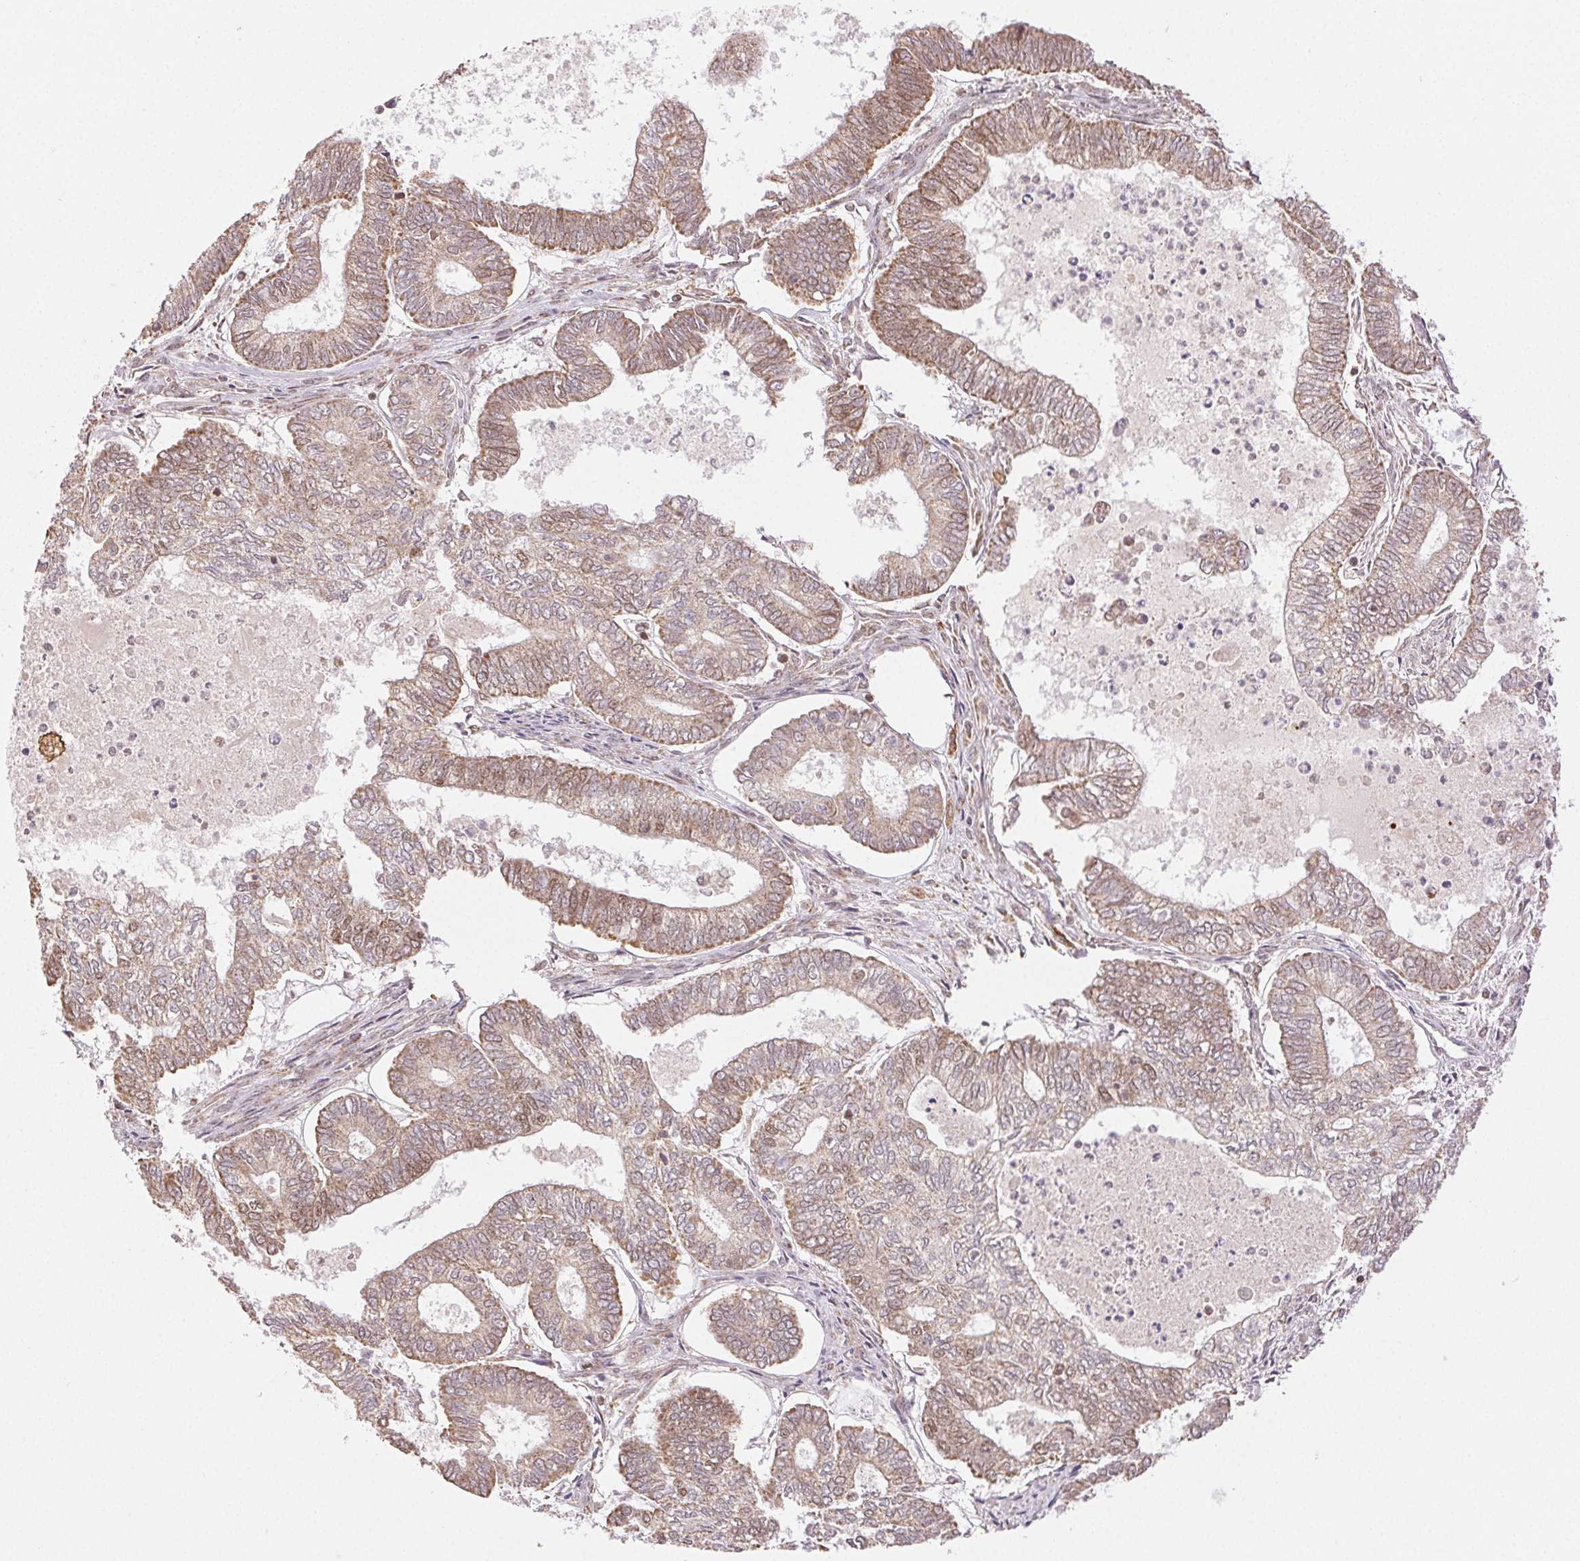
{"staining": {"intensity": "moderate", "quantity": ">75%", "location": "cytoplasmic/membranous"}, "tissue": "ovarian cancer", "cell_type": "Tumor cells", "image_type": "cancer", "snomed": [{"axis": "morphology", "description": "Carcinoma, endometroid"}, {"axis": "topography", "description": "Ovary"}], "caption": "Immunohistochemical staining of ovarian endometroid carcinoma exhibits medium levels of moderate cytoplasmic/membranous staining in about >75% of tumor cells.", "gene": "PIWIL4", "patient": {"sex": "female", "age": 64}}